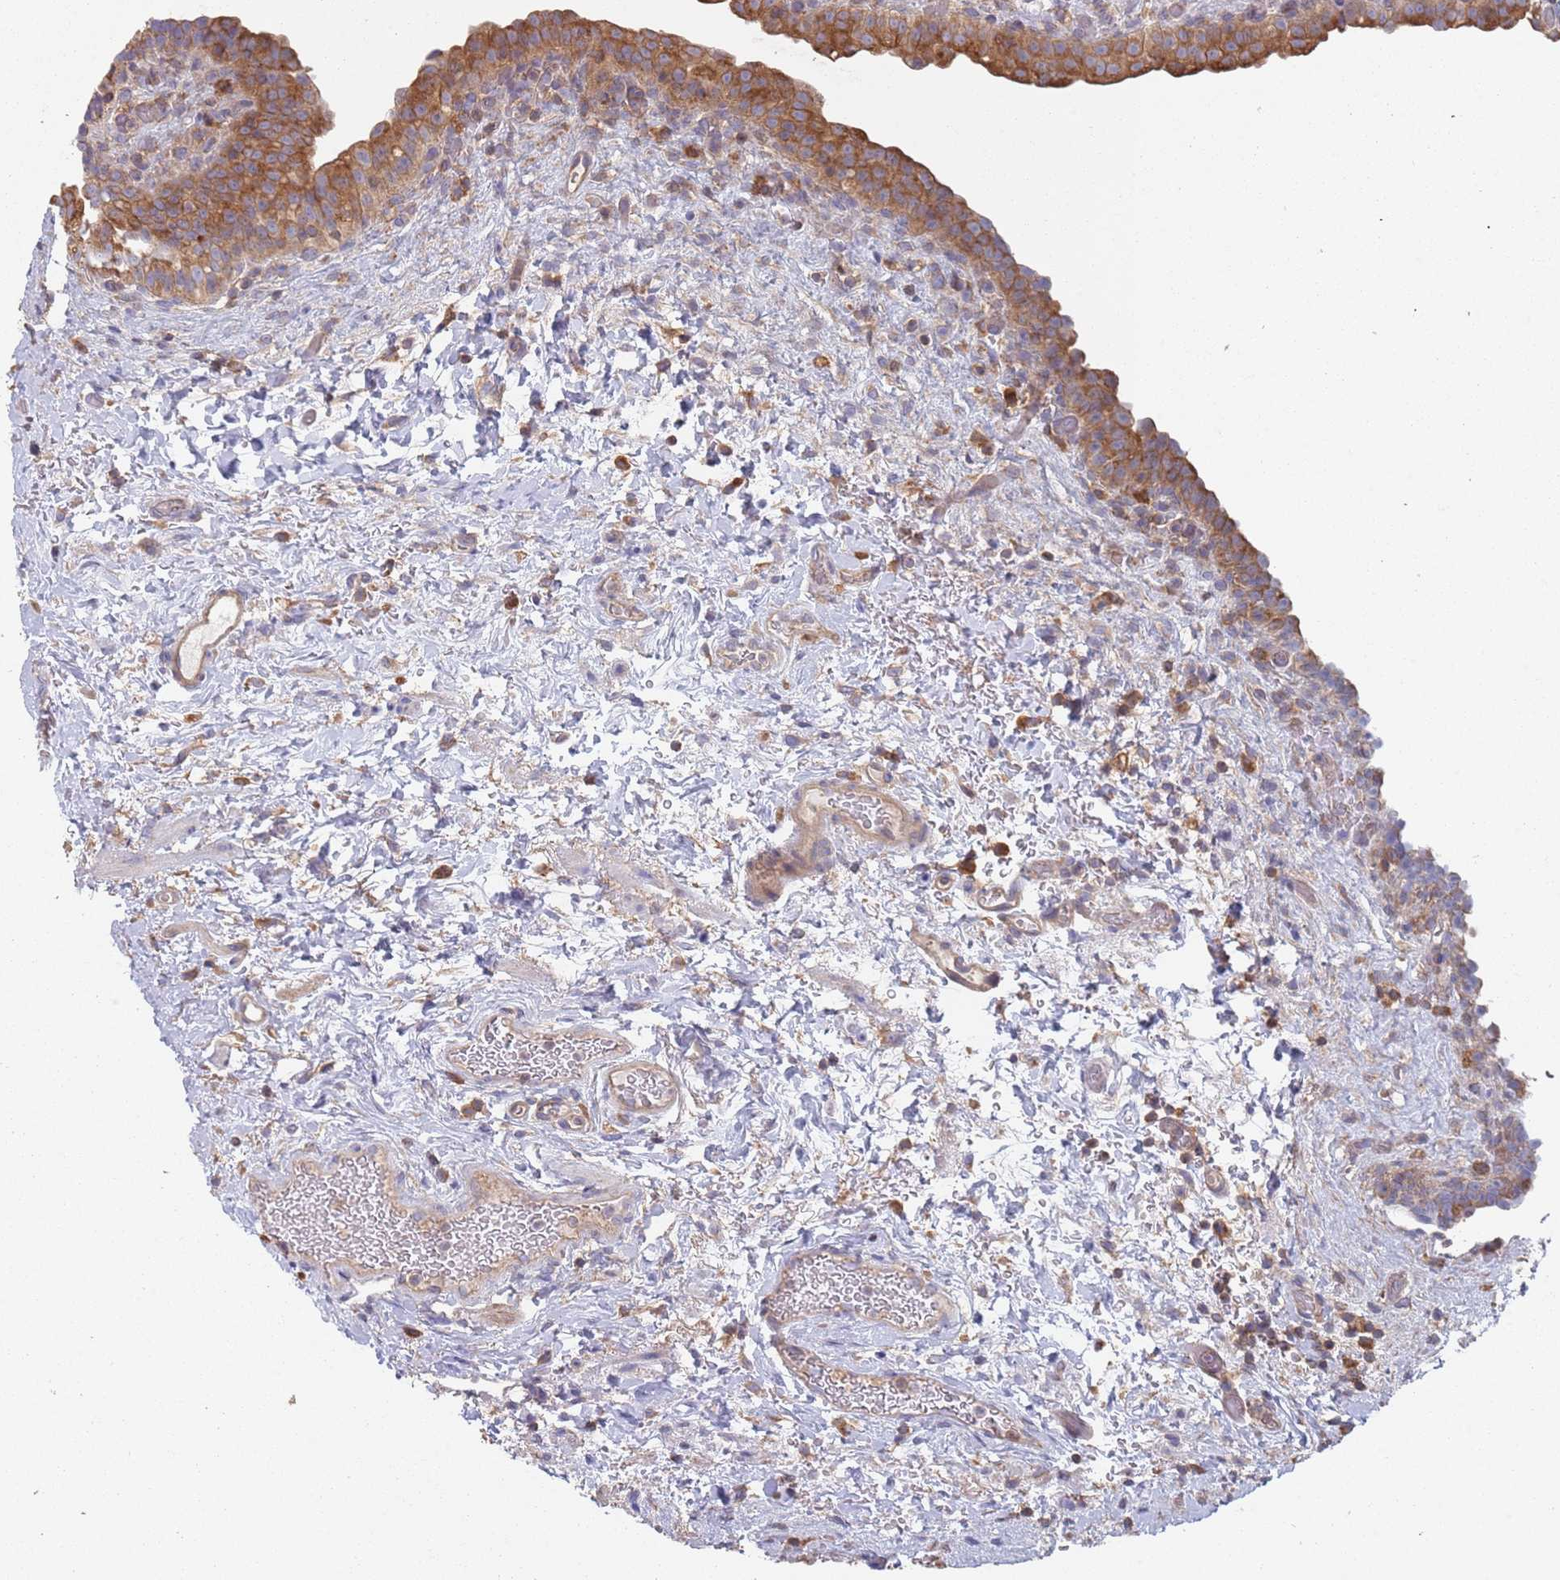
{"staining": {"intensity": "strong", "quantity": ">75%", "location": "cytoplasmic/membranous"}, "tissue": "urinary bladder", "cell_type": "Urothelial cells", "image_type": "normal", "snomed": [{"axis": "morphology", "description": "Normal tissue, NOS"}, {"axis": "topography", "description": "Urinary bladder"}], "caption": "This is a histology image of IHC staining of benign urinary bladder, which shows strong positivity in the cytoplasmic/membranous of urothelial cells.", "gene": "GDI1", "patient": {"sex": "male", "age": 69}}